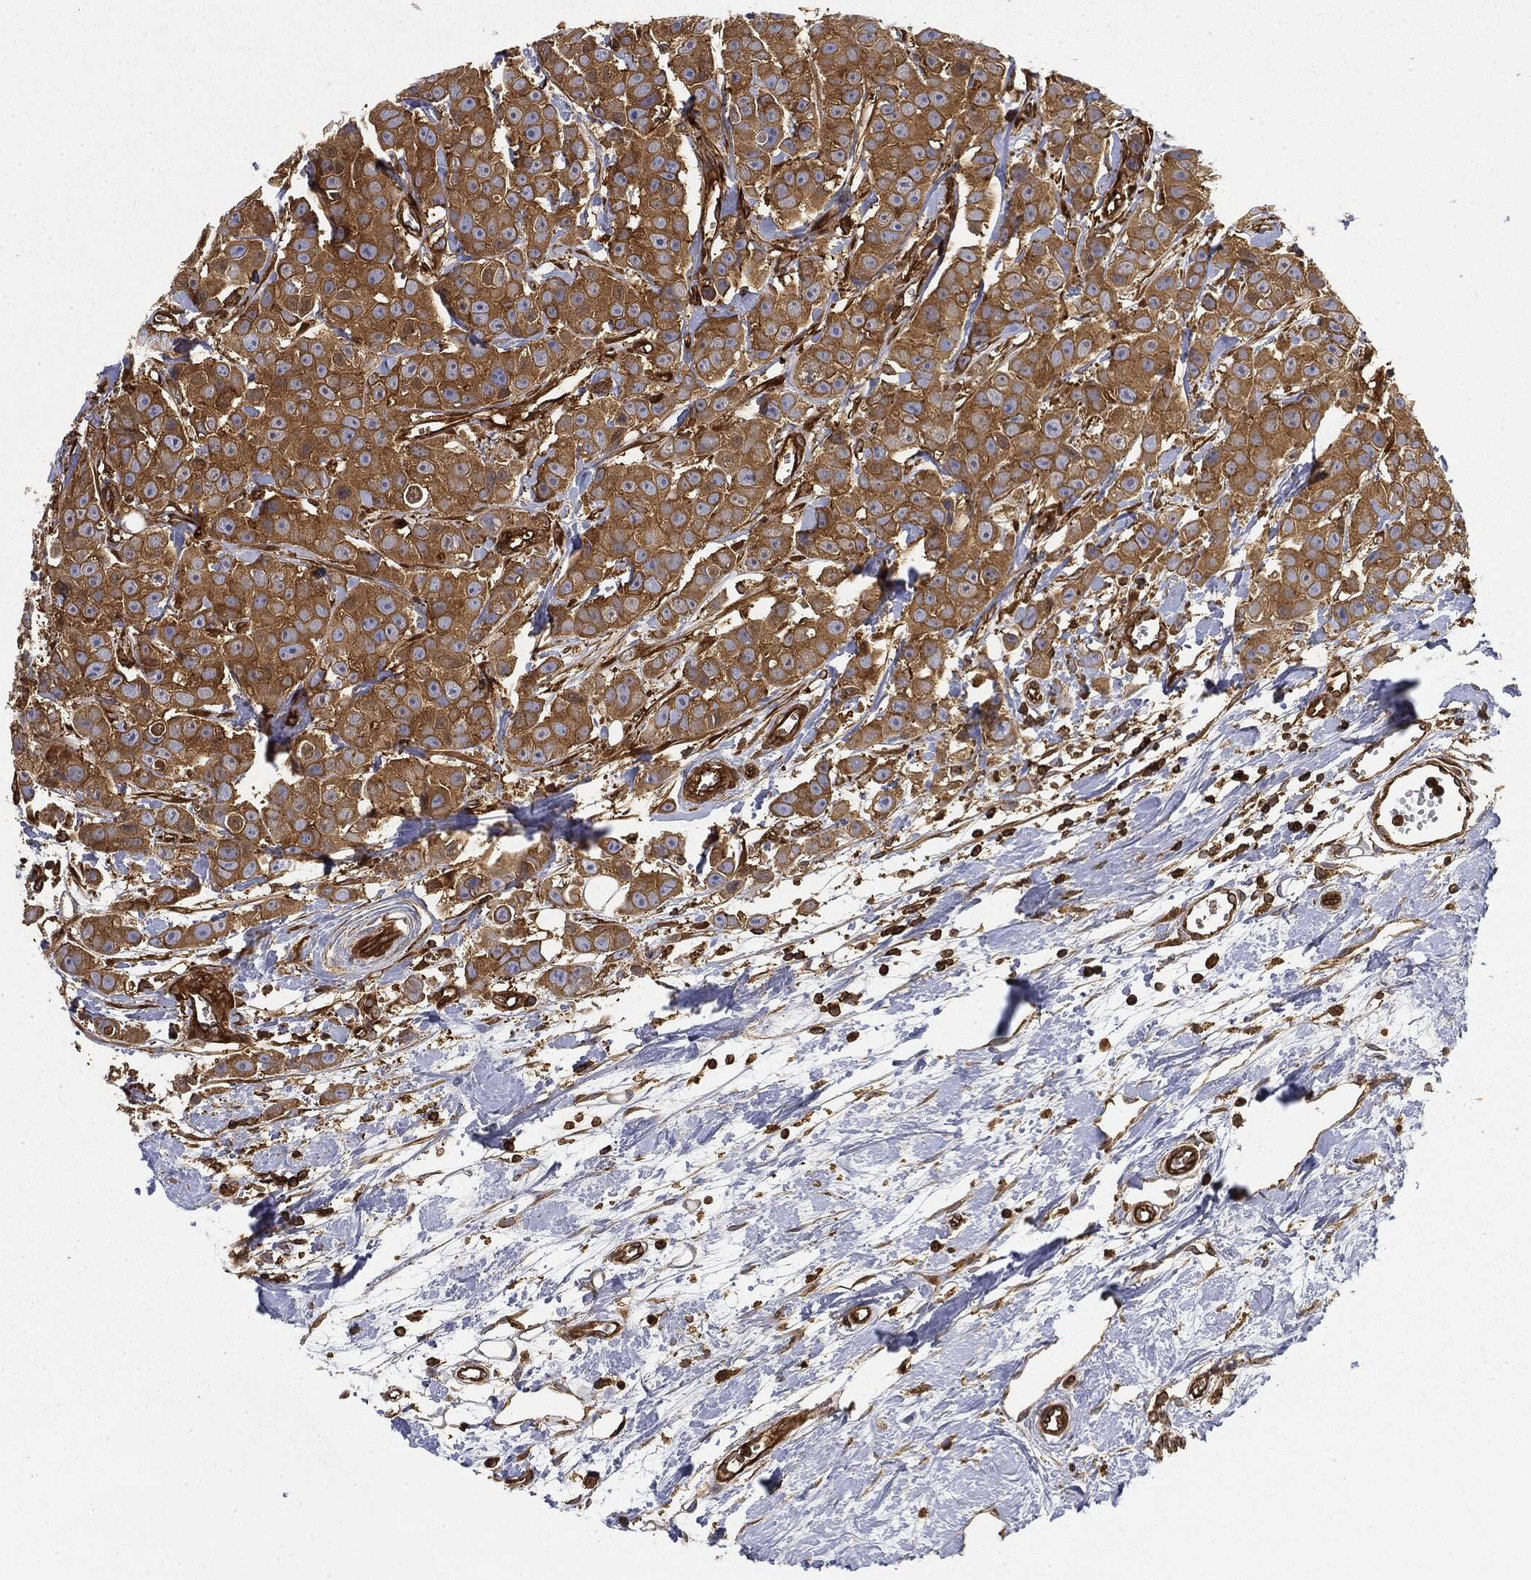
{"staining": {"intensity": "moderate", "quantity": ">75%", "location": "cytoplasmic/membranous"}, "tissue": "breast cancer", "cell_type": "Tumor cells", "image_type": "cancer", "snomed": [{"axis": "morphology", "description": "Duct carcinoma"}, {"axis": "topography", "description": "Breast"}], "caption": "An immunohistochemistry micrograph of neoplastic tissue is shown. Protein staining in brown labels moderate cytoplasmic/membranous positivity in breast cancer (invasive ductal carcinoma) within tumor cells.", "gene": "WDR1", "patient": {"sex": "female", "age": 35}}